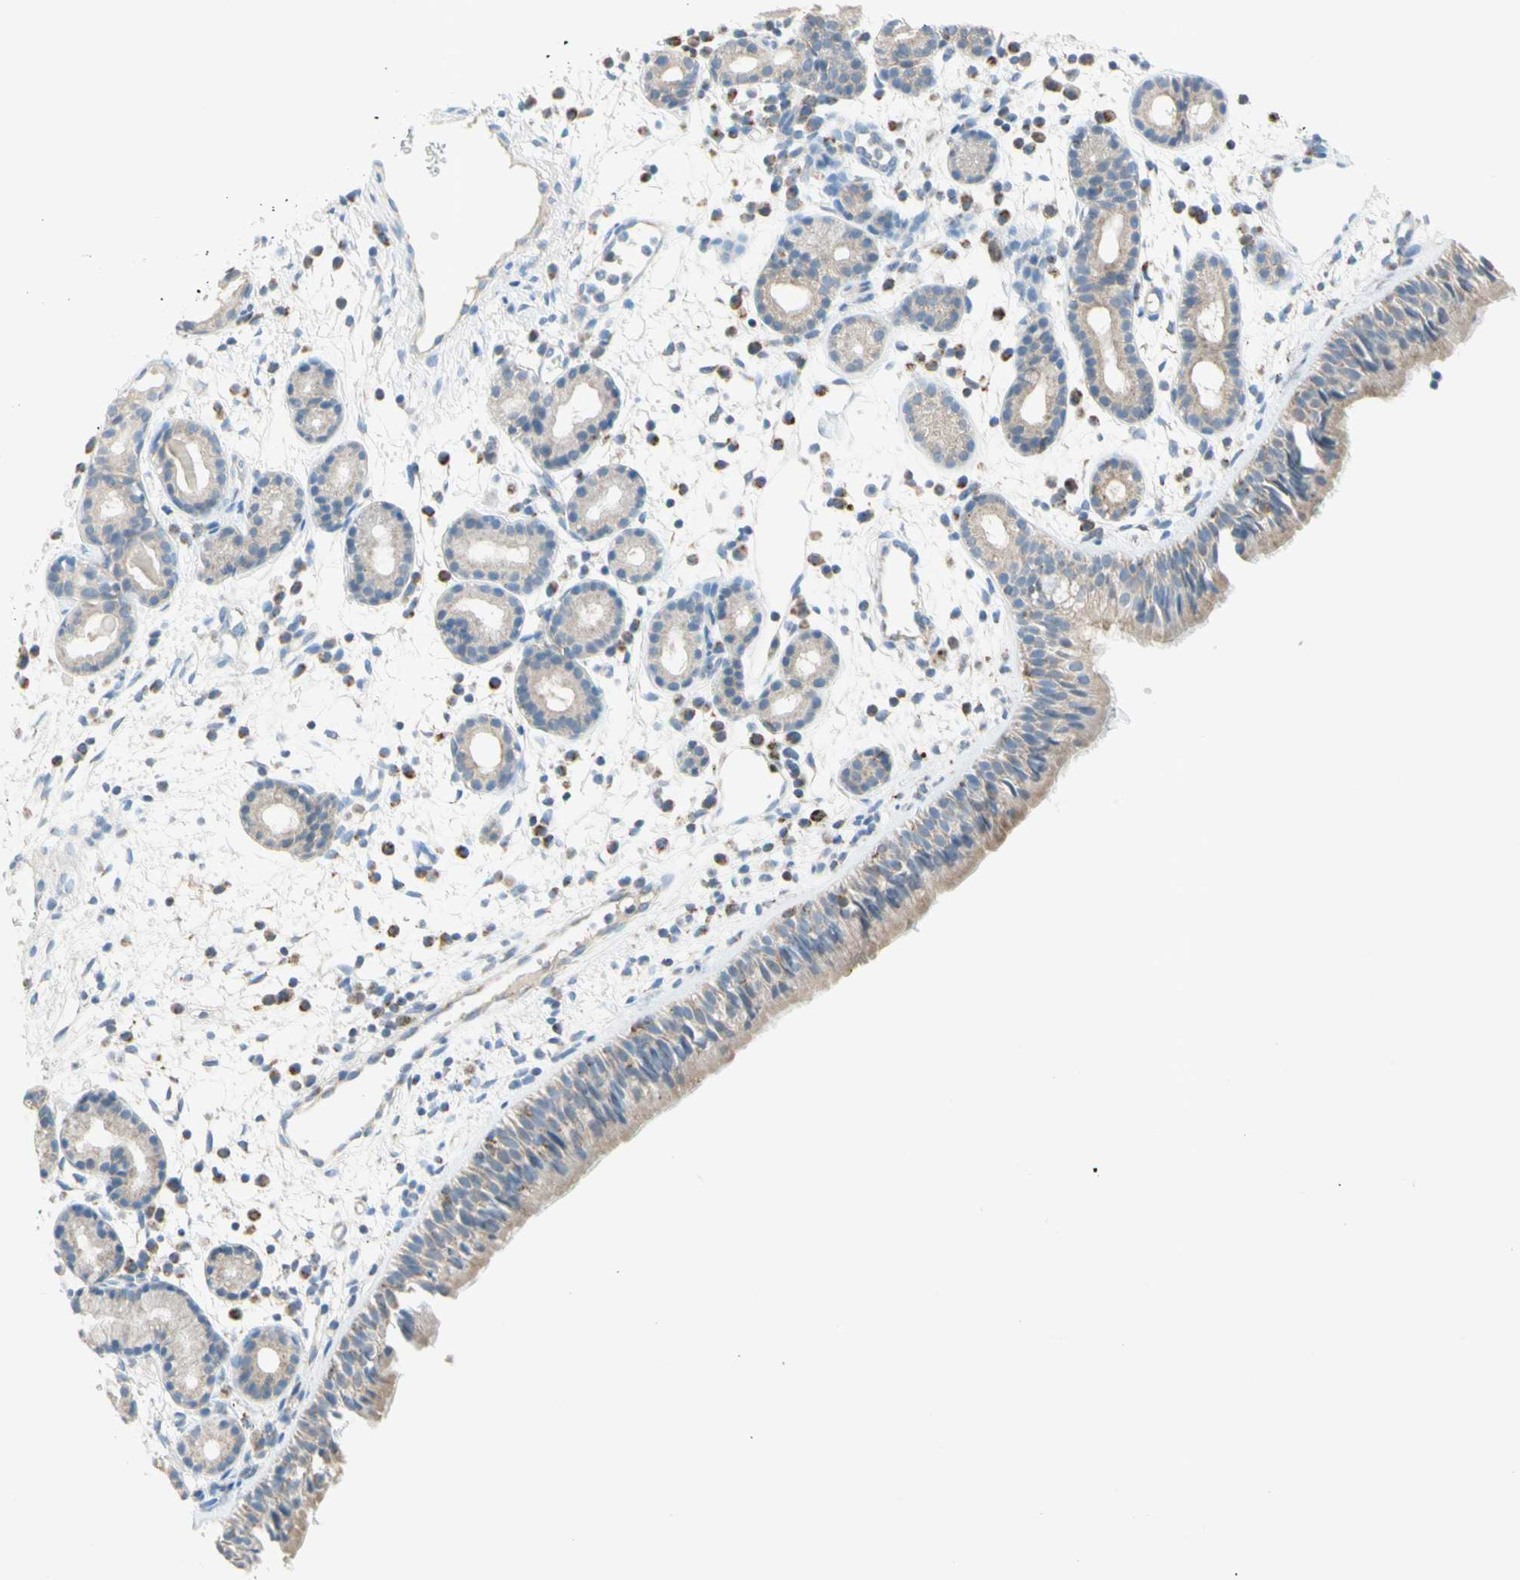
{"staining": {"intensity": "weak", "quantity": ">75%", "location": "cytoplasmic/membranous"}, "tissue": "nasopharynx", "cell_type": "Respiratory epithelial cells", "image_type": "normal", "snomed": [{"axis": "morphology", "description": "Normal tissue, NOS"}, {"axis": "morphology", "description": "Inflammation, NOS"}, {"axis": "topography", "description": "Nasopharynx"}], "caption": "A high-resolution micrograph shows immunohistochemistry staining of benign nasopharynx, which shows weak cytoplasmic/membranous staining in approximately >75% of respiratory epithelial cells. (DAB (3,3'-diaminobenzidine) = brown stain, brightfield microscopy at high magnification).", "gene": "MFF", "patient": {"sex": "female", "age": 55}}